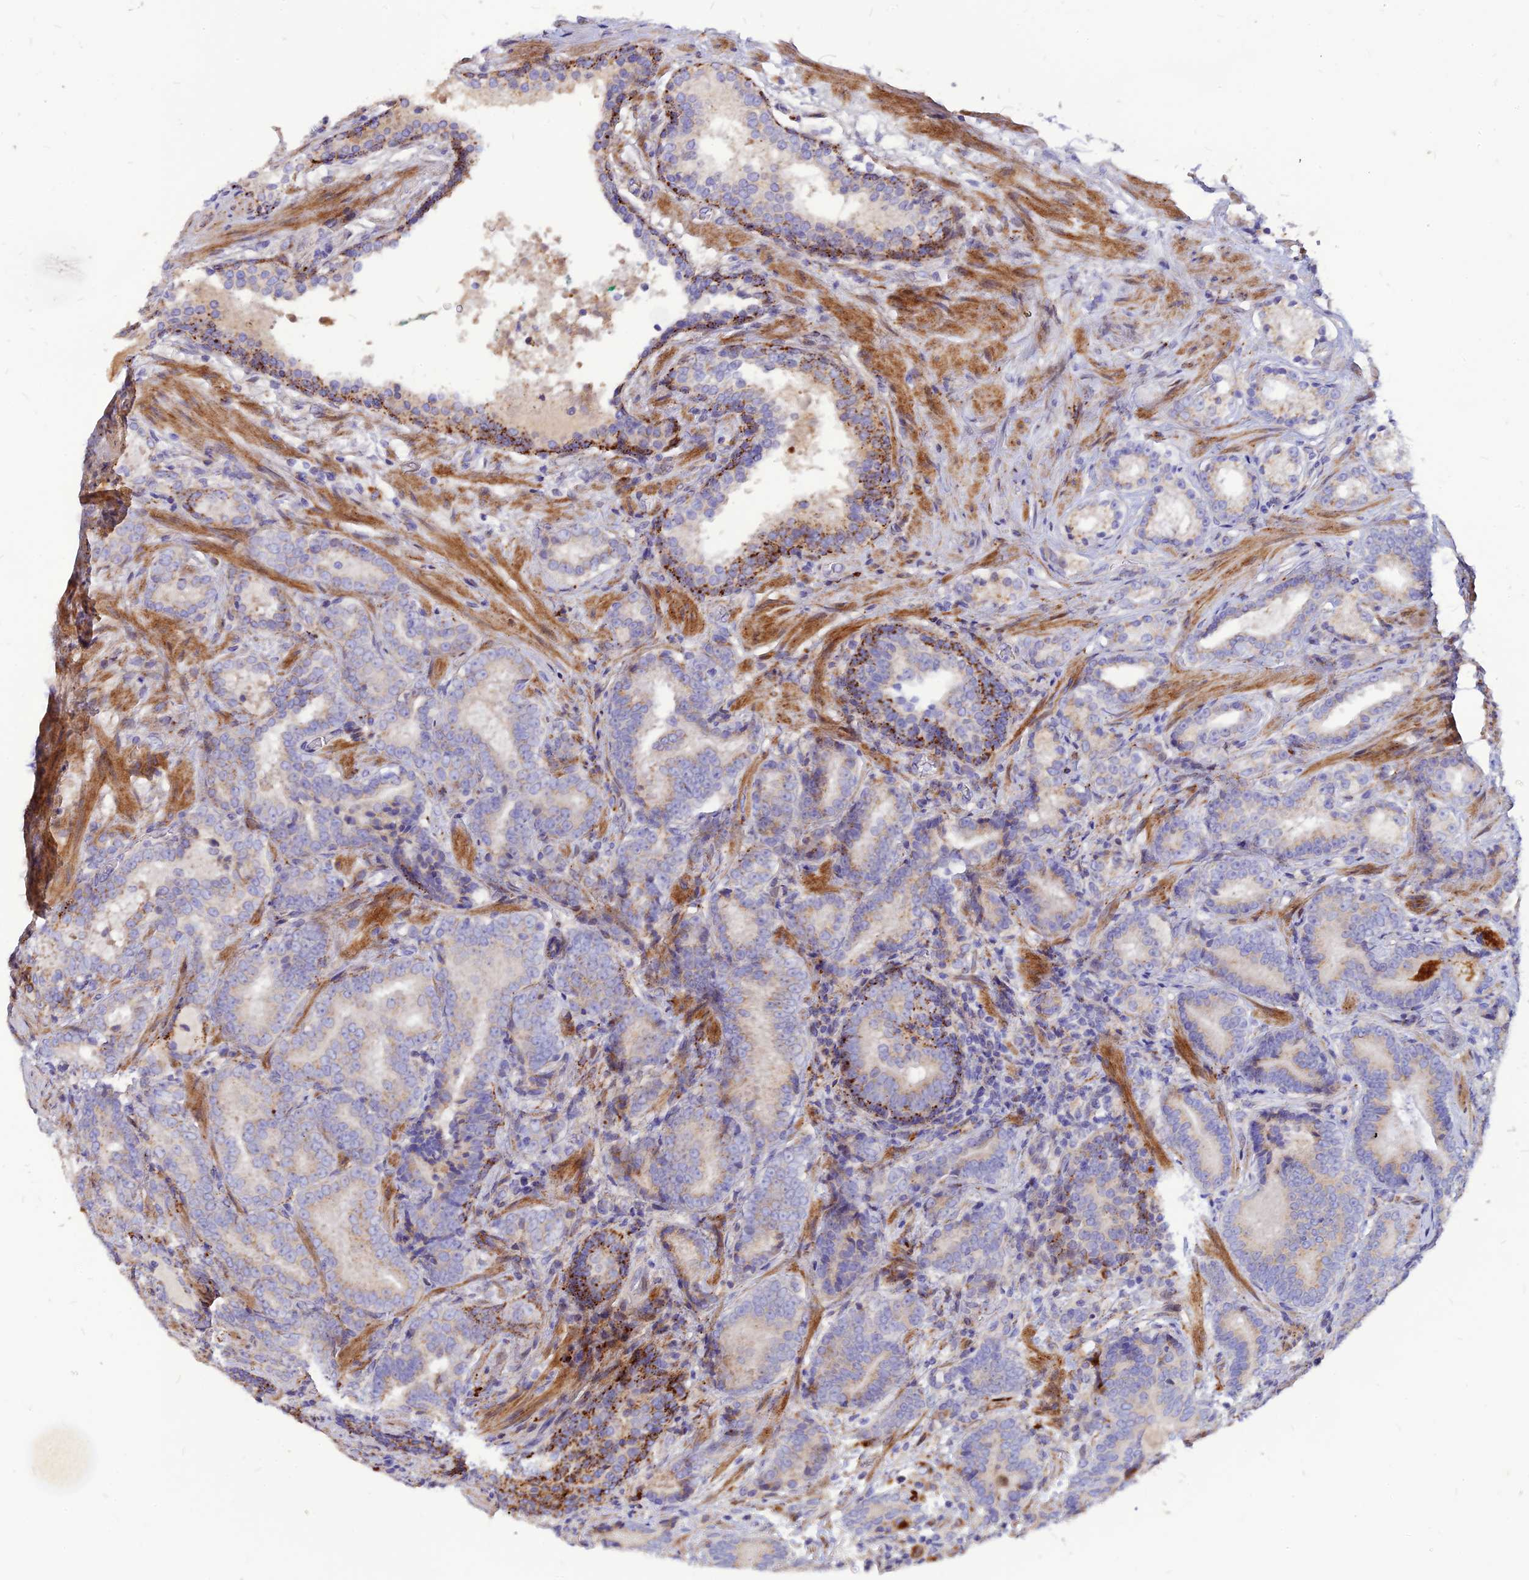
{"staining": {"intensity": "negative", "quantity": "none", "location": "none"}, "tissue": "prostate cancer", "cell_type": "Tumor cells", "image_type": "cancer", "snomed": [{"axis": "morphology", "description": "Adenocarcinoma, Low grade"}, {"axis": "topography", "description": "Prostate"}], "caption": "Immunohistochemistry histopathology image of neoplastic tissue: prostate low-grade adenocarcinoma stained with DAB shows no significant protein expression in tumor cells. (DAB immunohistochemistry visualized using brightfield microscopy, high magnification).", "gene": "RIMOC1", "patient": {"sex": "male", "age": 58}}